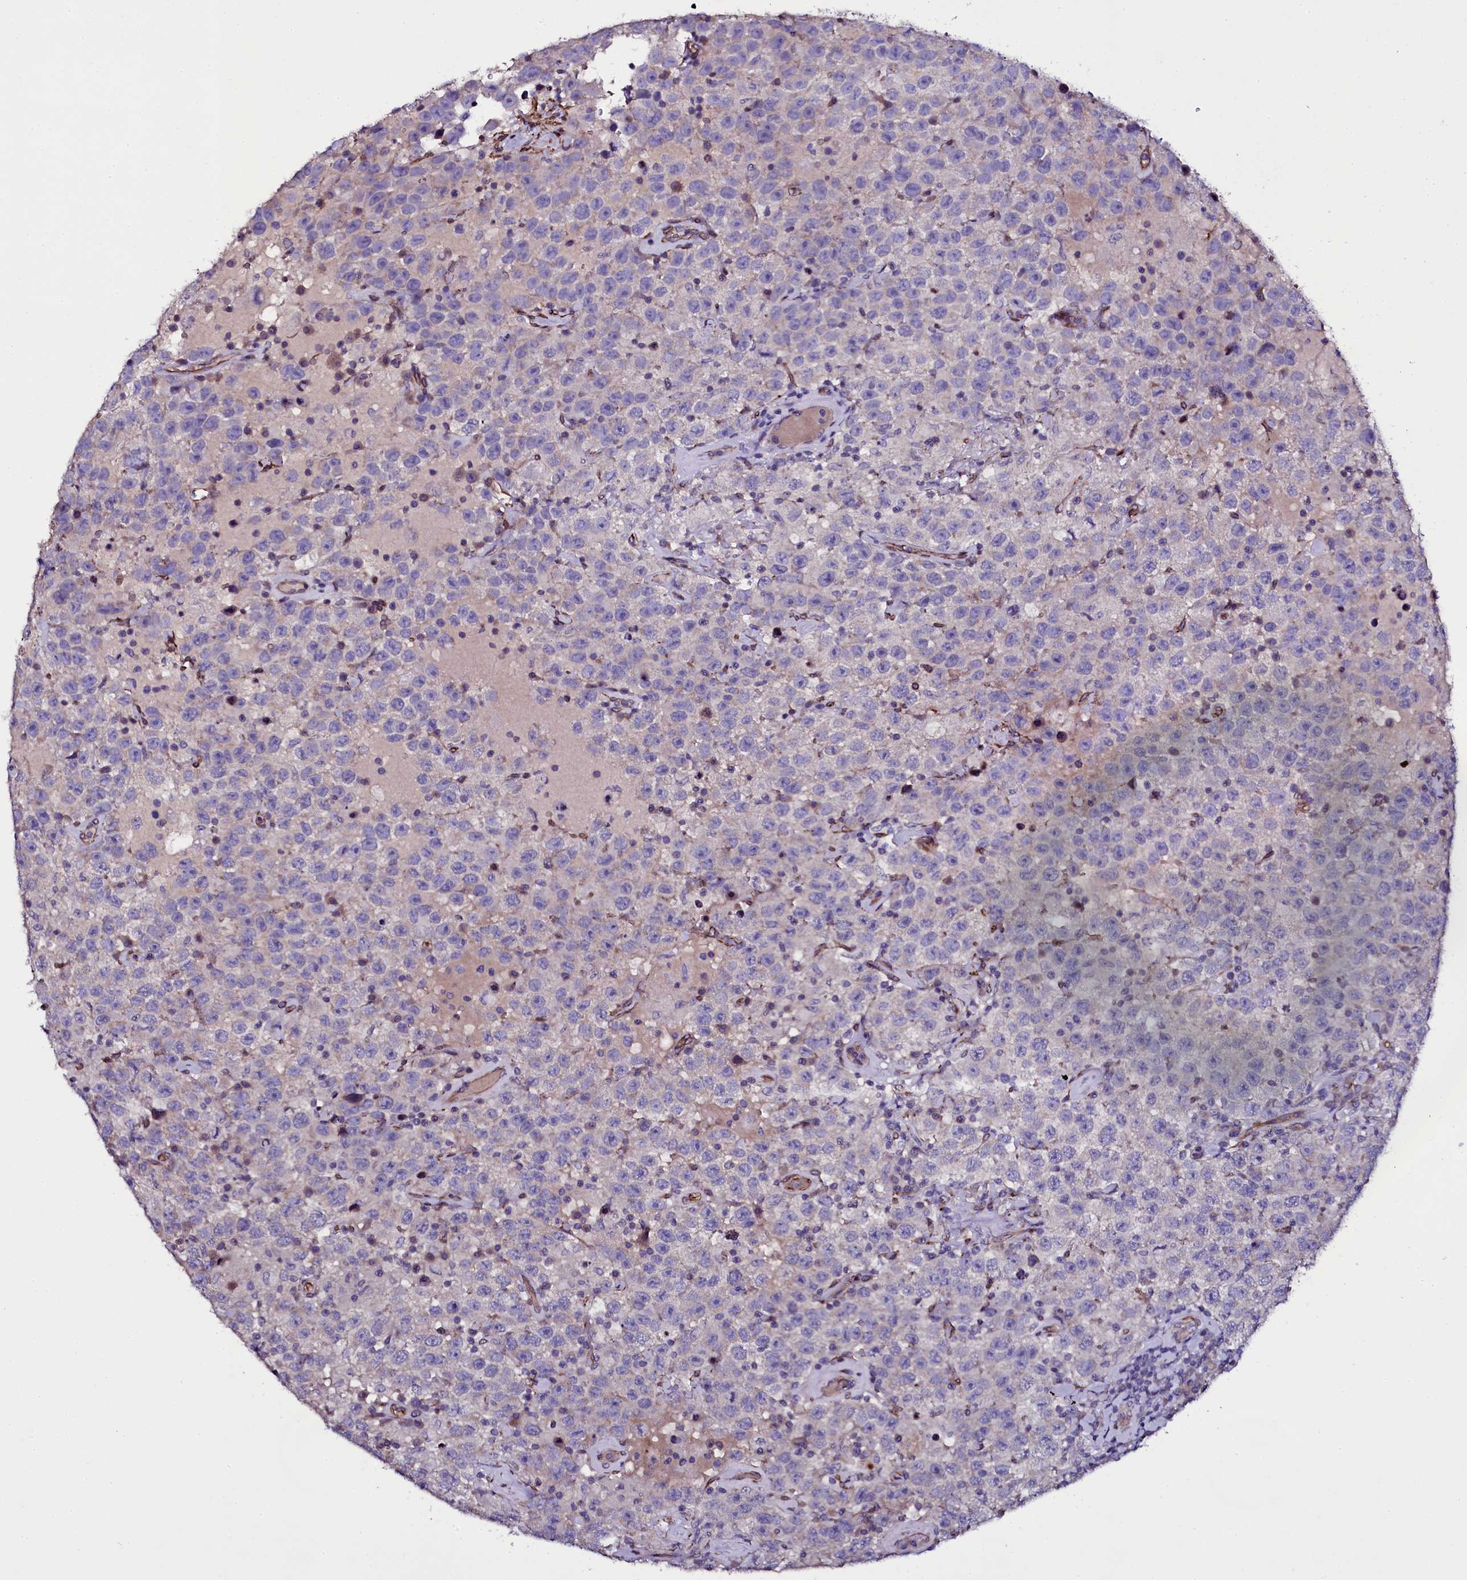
{"staining": {"intensity": "negative", "quantity": "none", "location": "none"}, "tissue": "testis cancer", "cell_type": "Tumor cells", "image_type": "cancer", "snomed": [{"axis": "morphology", "description": "Seminoma, NOS"}, {"axis": "topography", "description": "Testis"}], "caption": "DAB (3,3'-diaminobenzidine) immunohistochemical staining of human seminoma (testis) reveals no significant expression in tumor cells. (Brightfield microscopy of DAB immunohistochemistry at high magnification).", "gene": "MEX3C", "patient": {"sex": "male", "age": 41}}